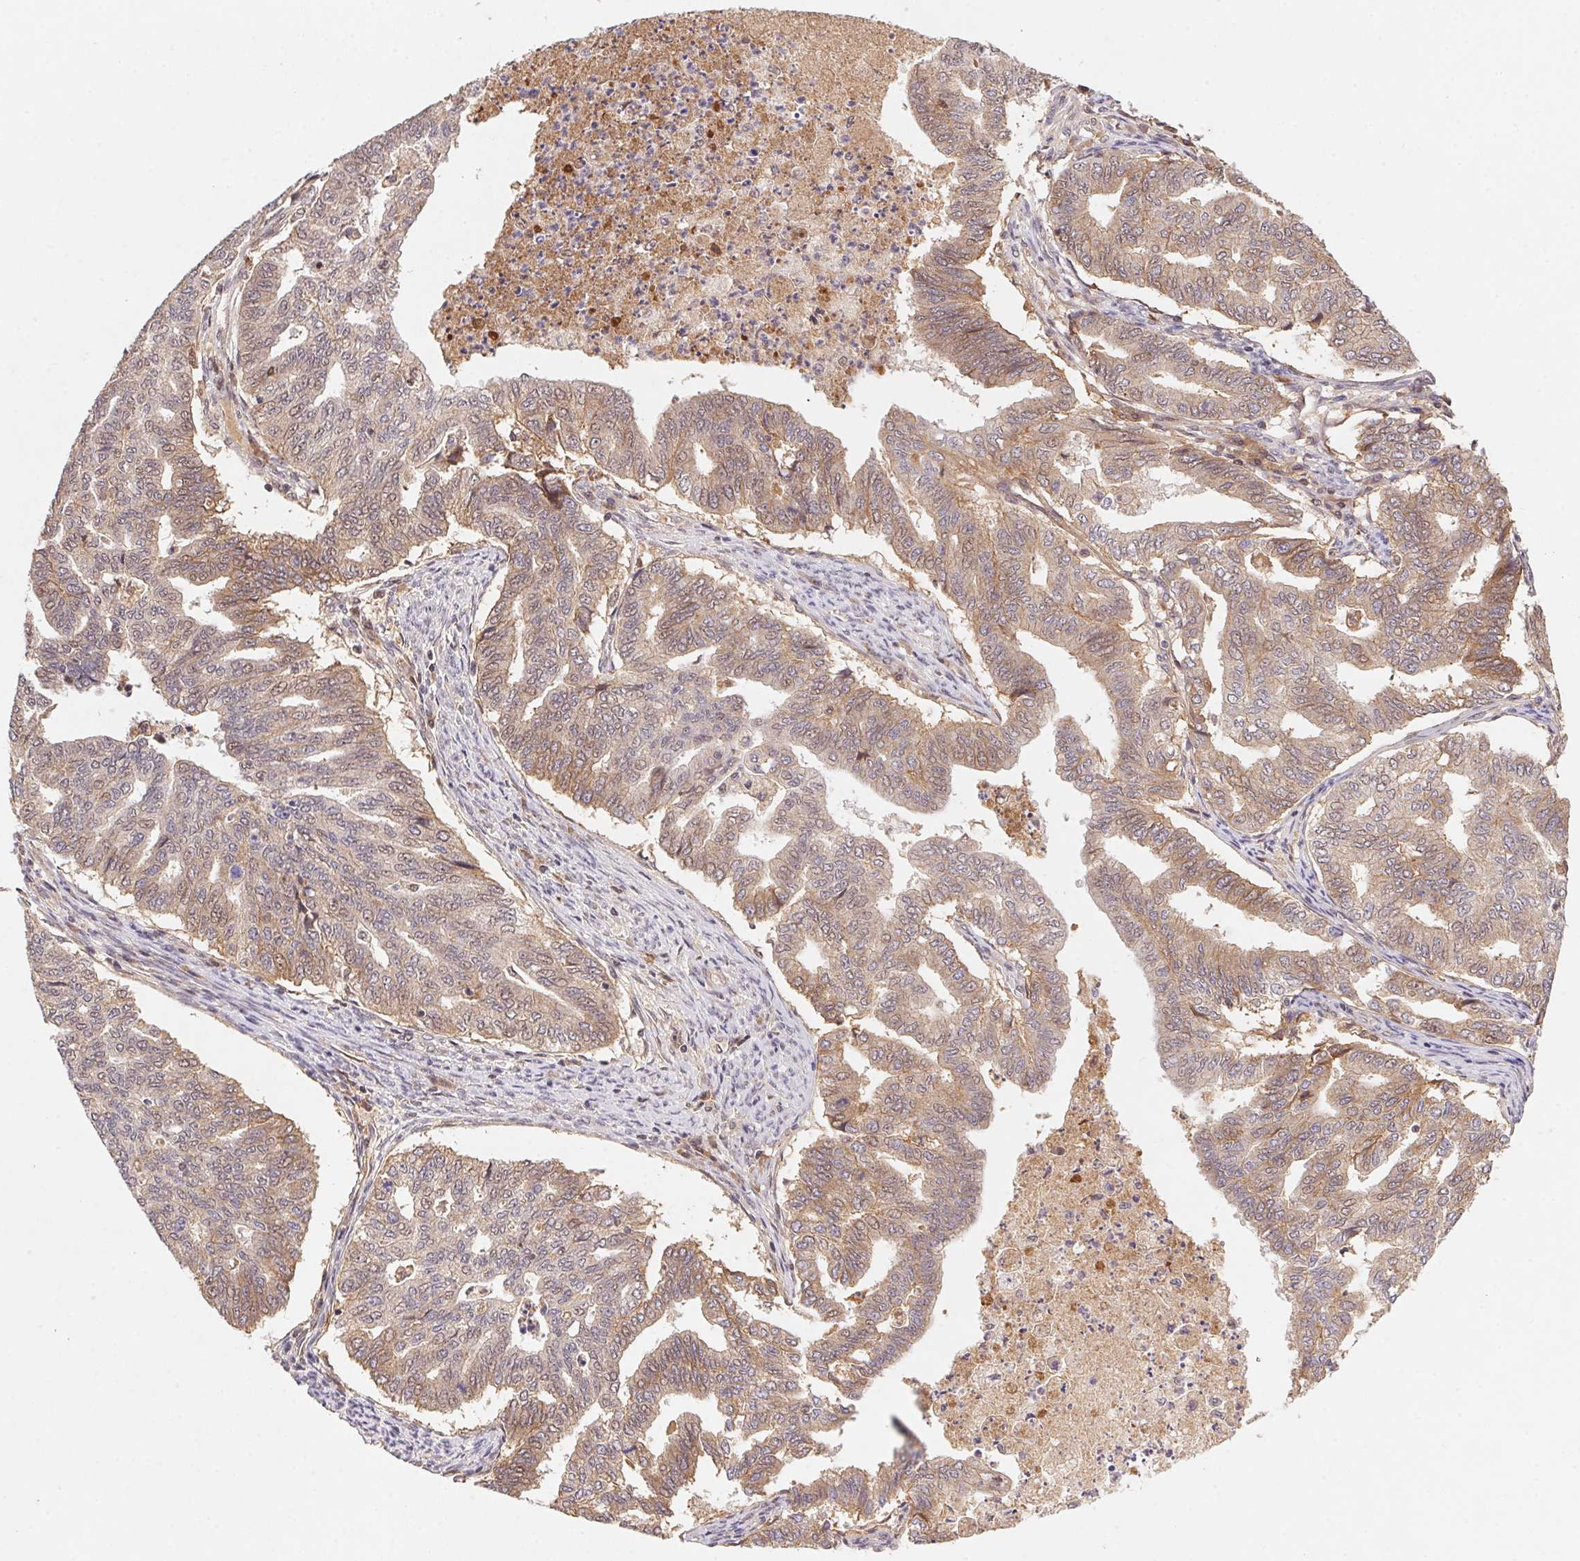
{"staining": {"intensity": "weak", "quantity": ">75%", "location": "cytoplasmic/membranous"}, "tissue": "endometrial cancer", "cell_type": "Tumor cells", "image_type": "cancer", "snomed": [{"axis": "morphology", "description": "Adenocarcinoma, NOS"}, {"axis": "topography", "description": "Endometrium"}], "caption": "Immunohistochemical staining of endometrial adenocarcinoma demonstrates low levels of weak cytoplasmic/membranous staining in about >75% of tumor cells.", "gene": "SLC52A2", "patient": {"sex": "female", "age": 79}}